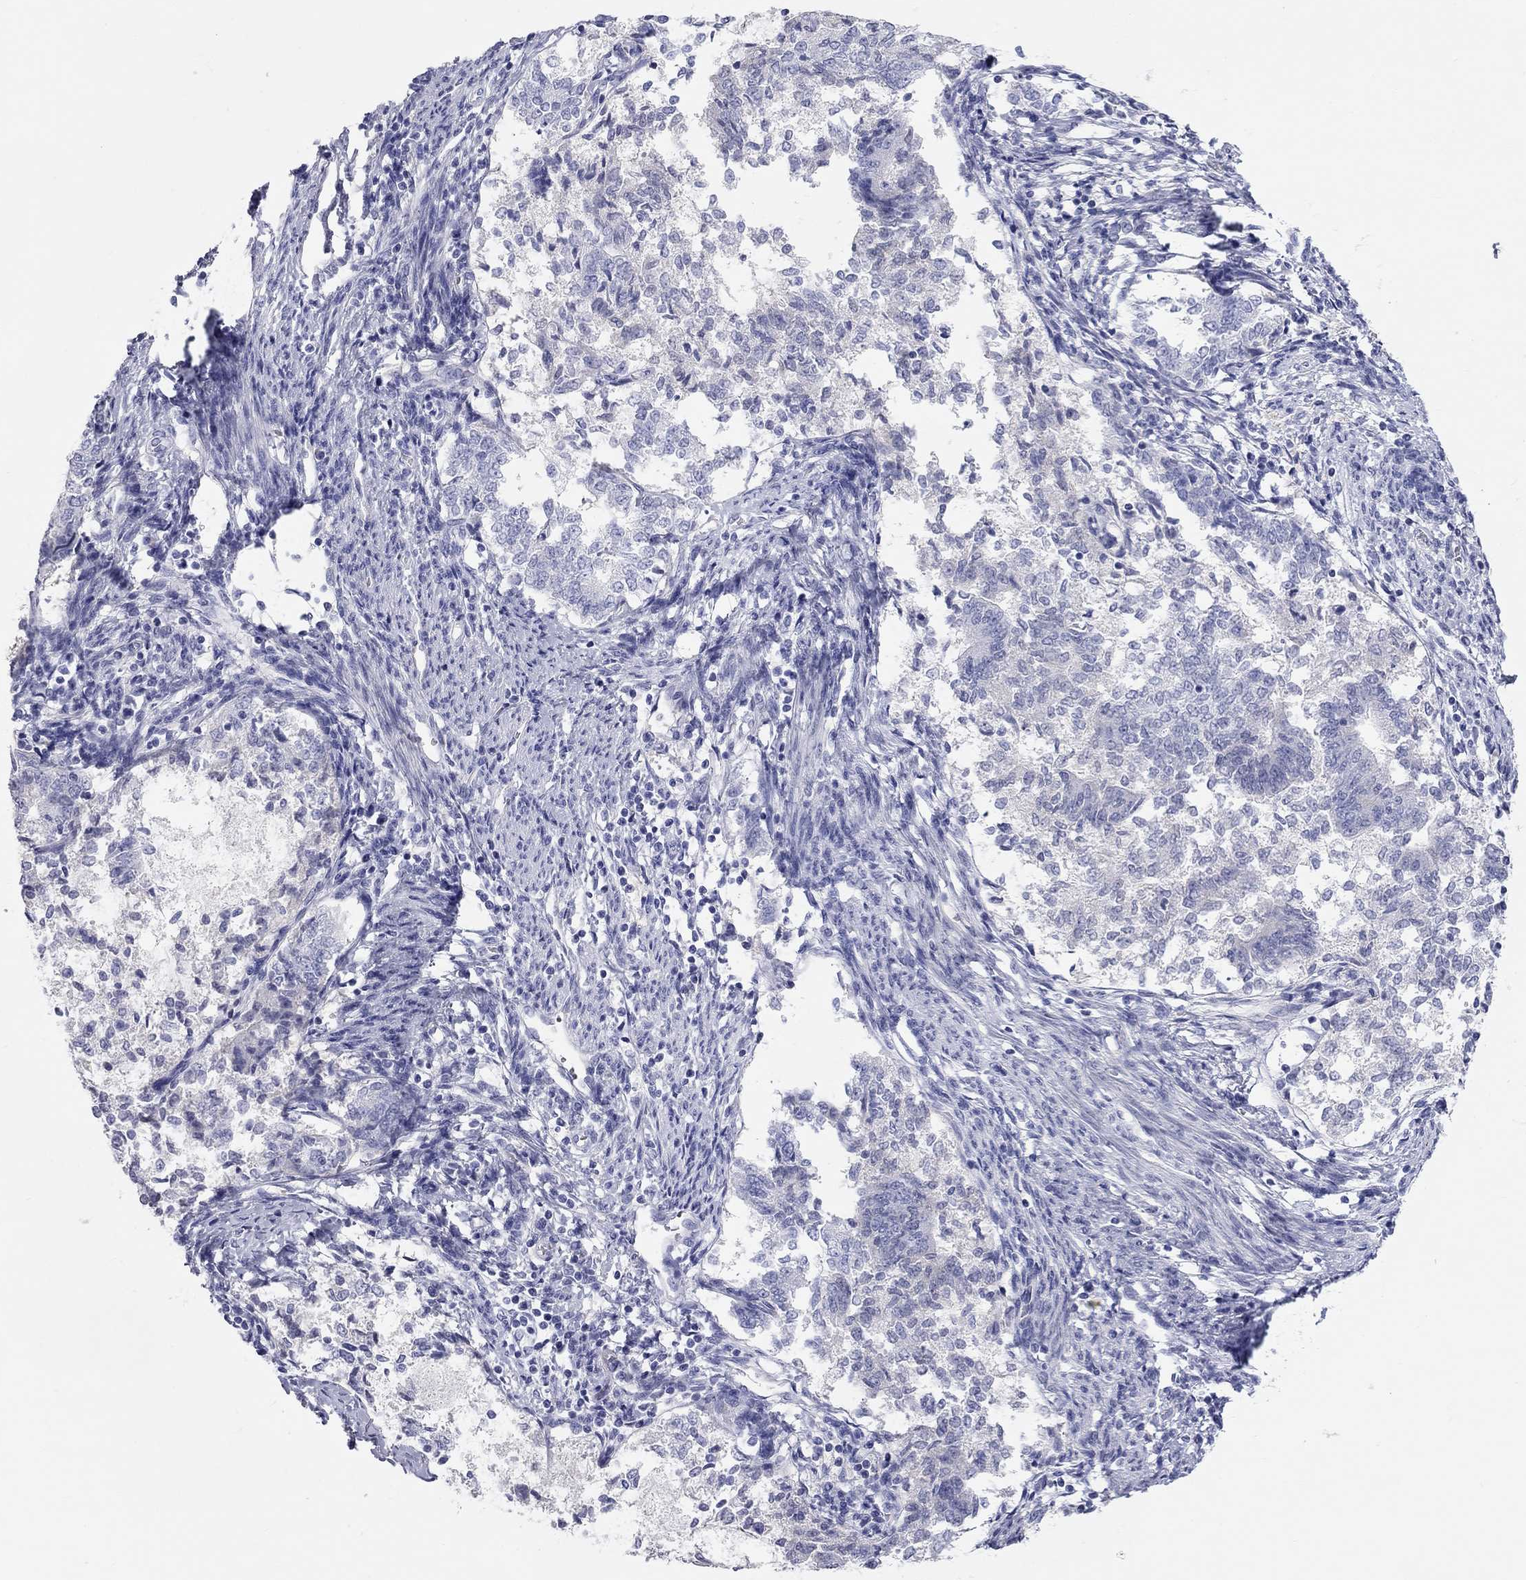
{"staining": {"intensity": "negative", "quantity": "none", "location": "none"}, "tissue": "endometrial cancer", "cell_type": "Tumor cells", "image_type": "cancer", "snomed": [{"axis": "morphology", "description": "Adenocarcinoma, NOS"}, {"axis": "topography", "description": "Endometrium"}], "caption": "Tumor cells show no significant protein expression in endometrial cancer.", "gene": "ST7L", "patient": {"sex": "female", "age": 65}}